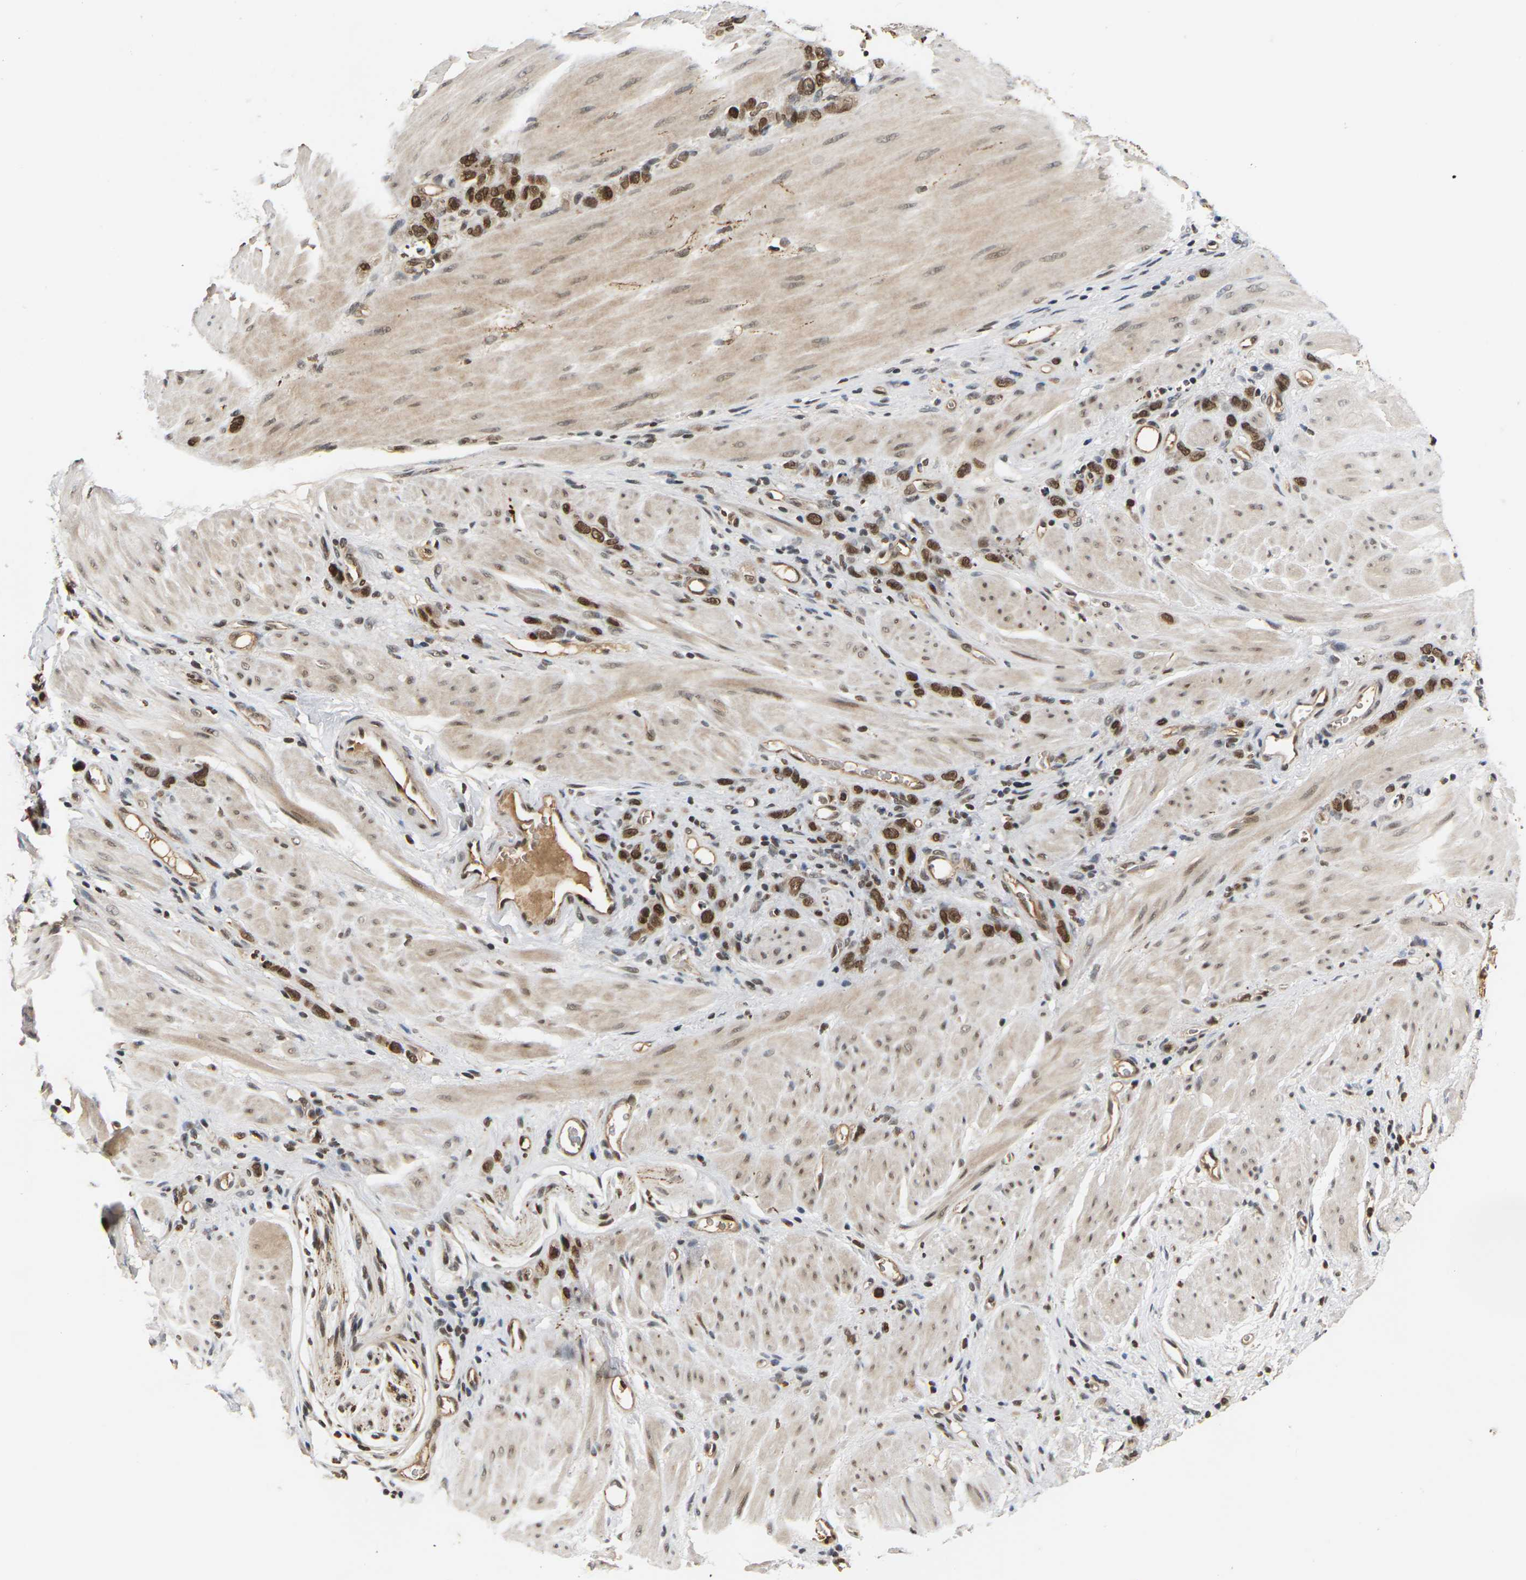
{"staining": {"intensity": "strong", "quantity": ">75%", "location": "nuclear"}, "tissue": "stomach cancer", "cell_type": "Tumor cells", "image_type": "cancer", "snomed": [{"axis": "morphology", "description": "Normal tissue, NOS"}, {"axis": "morphology", "description": "Adenocarcinoma, NOS"}, {"axis": "topography", "description": "Stomach"}], "caption": "Human stomach adenocarcinoma stained with a protein marker reveals strong staining in tumor cells.", "gene": "NELFA", "patient": {"sex": "male", "age": 82}}